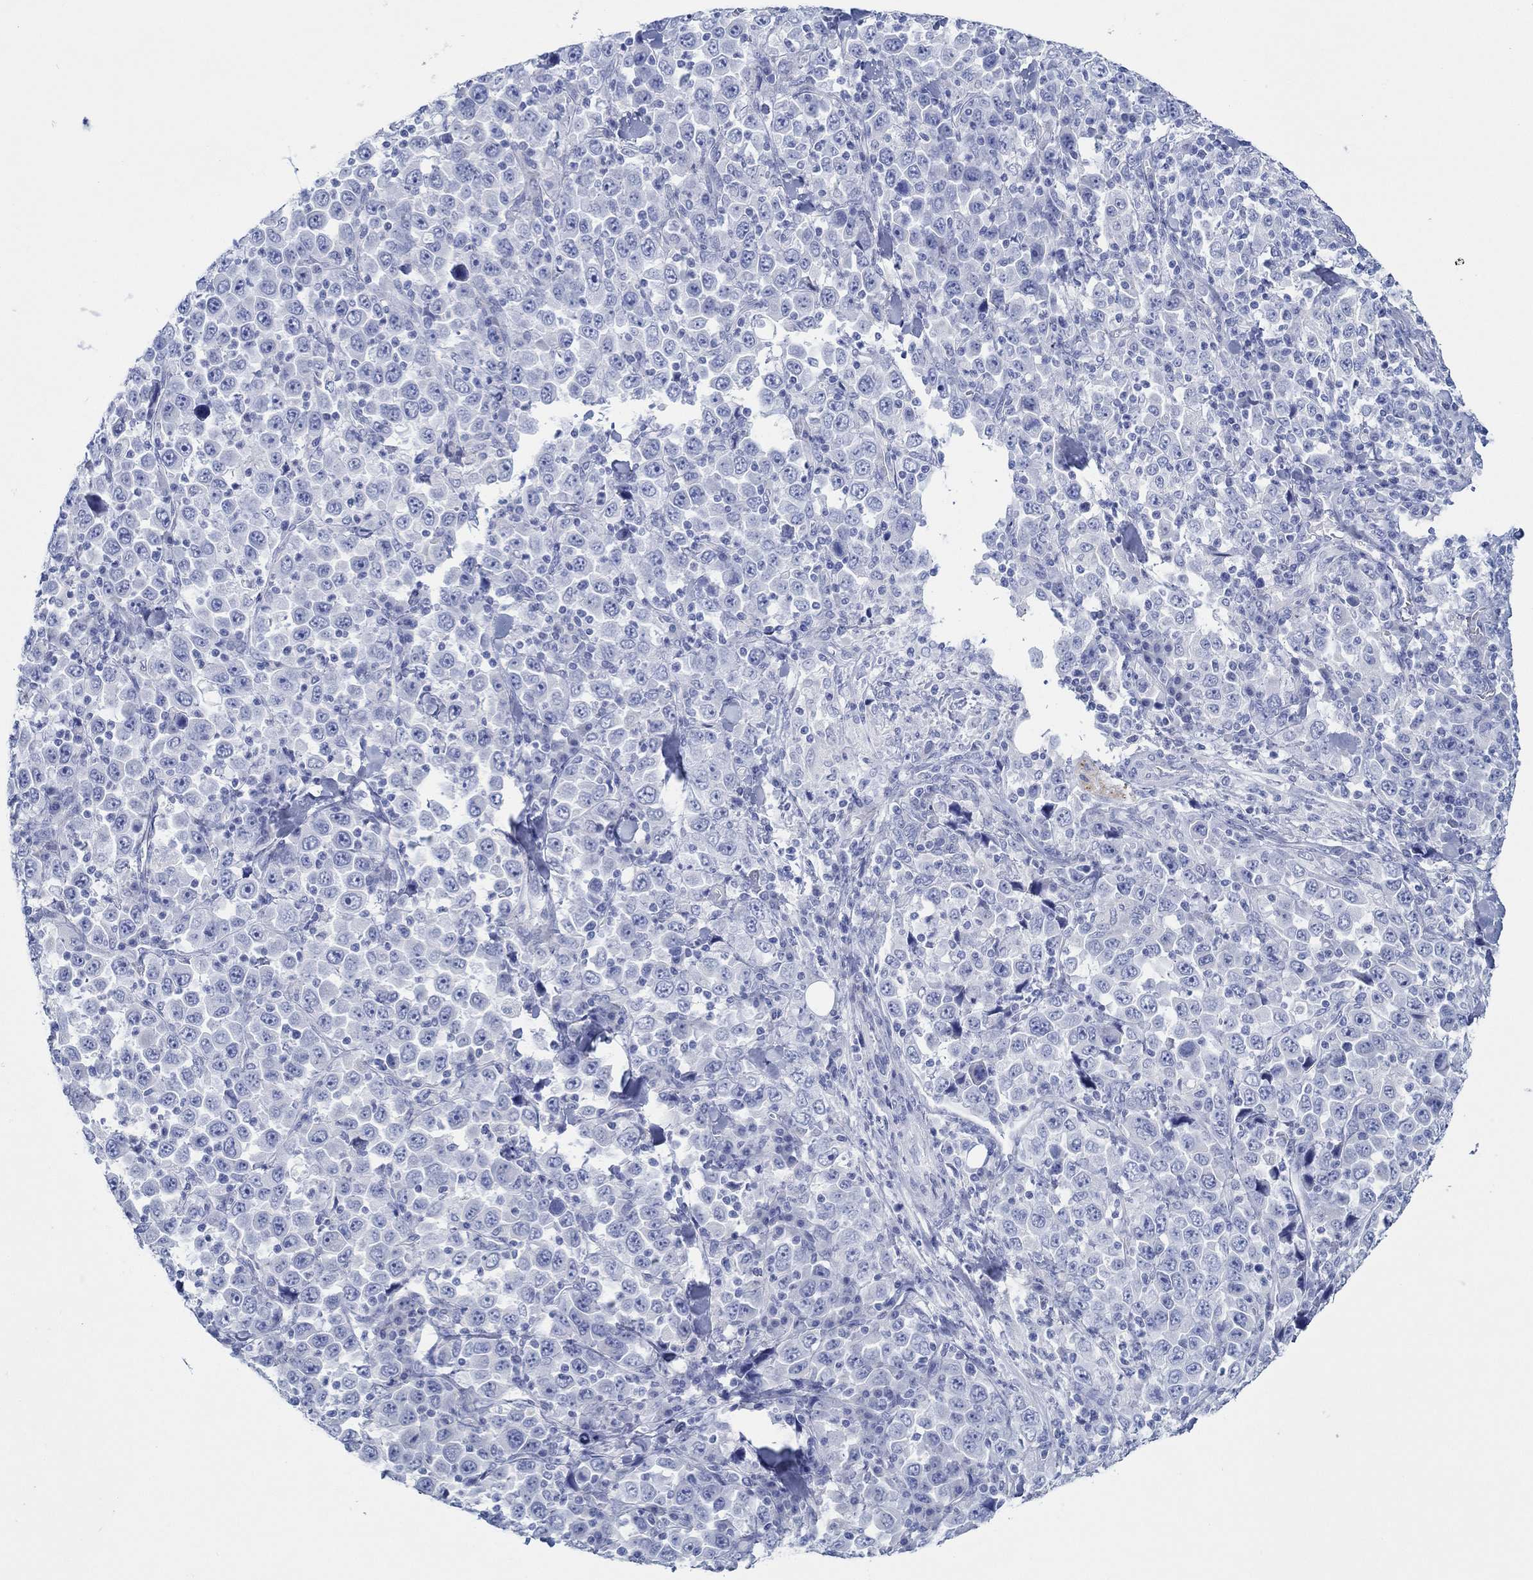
{"staining": {"intensity": "negative", "quantity": "none", "location": "none"}, "tissue": "stomach cancer", "cell_type": "Tumor cells", "image_type": "cancer", "snomed": [{"axis": "morphology", "description": "Normal tissue, NOS"}, {"axis": "morphology", "description": "Adenocarcinoma, NOS"}, {"axis": "topography", "description": "Stomach, upper"}, {"axis": "topography", "description": "Stomach"}], "caption": "Immunohistochemistry (IHC) of human stomach cancer demonstrates no staining in tumor cells.", "gene": "IGFBP6", "patient": {"sex": "male", "age": 59}}